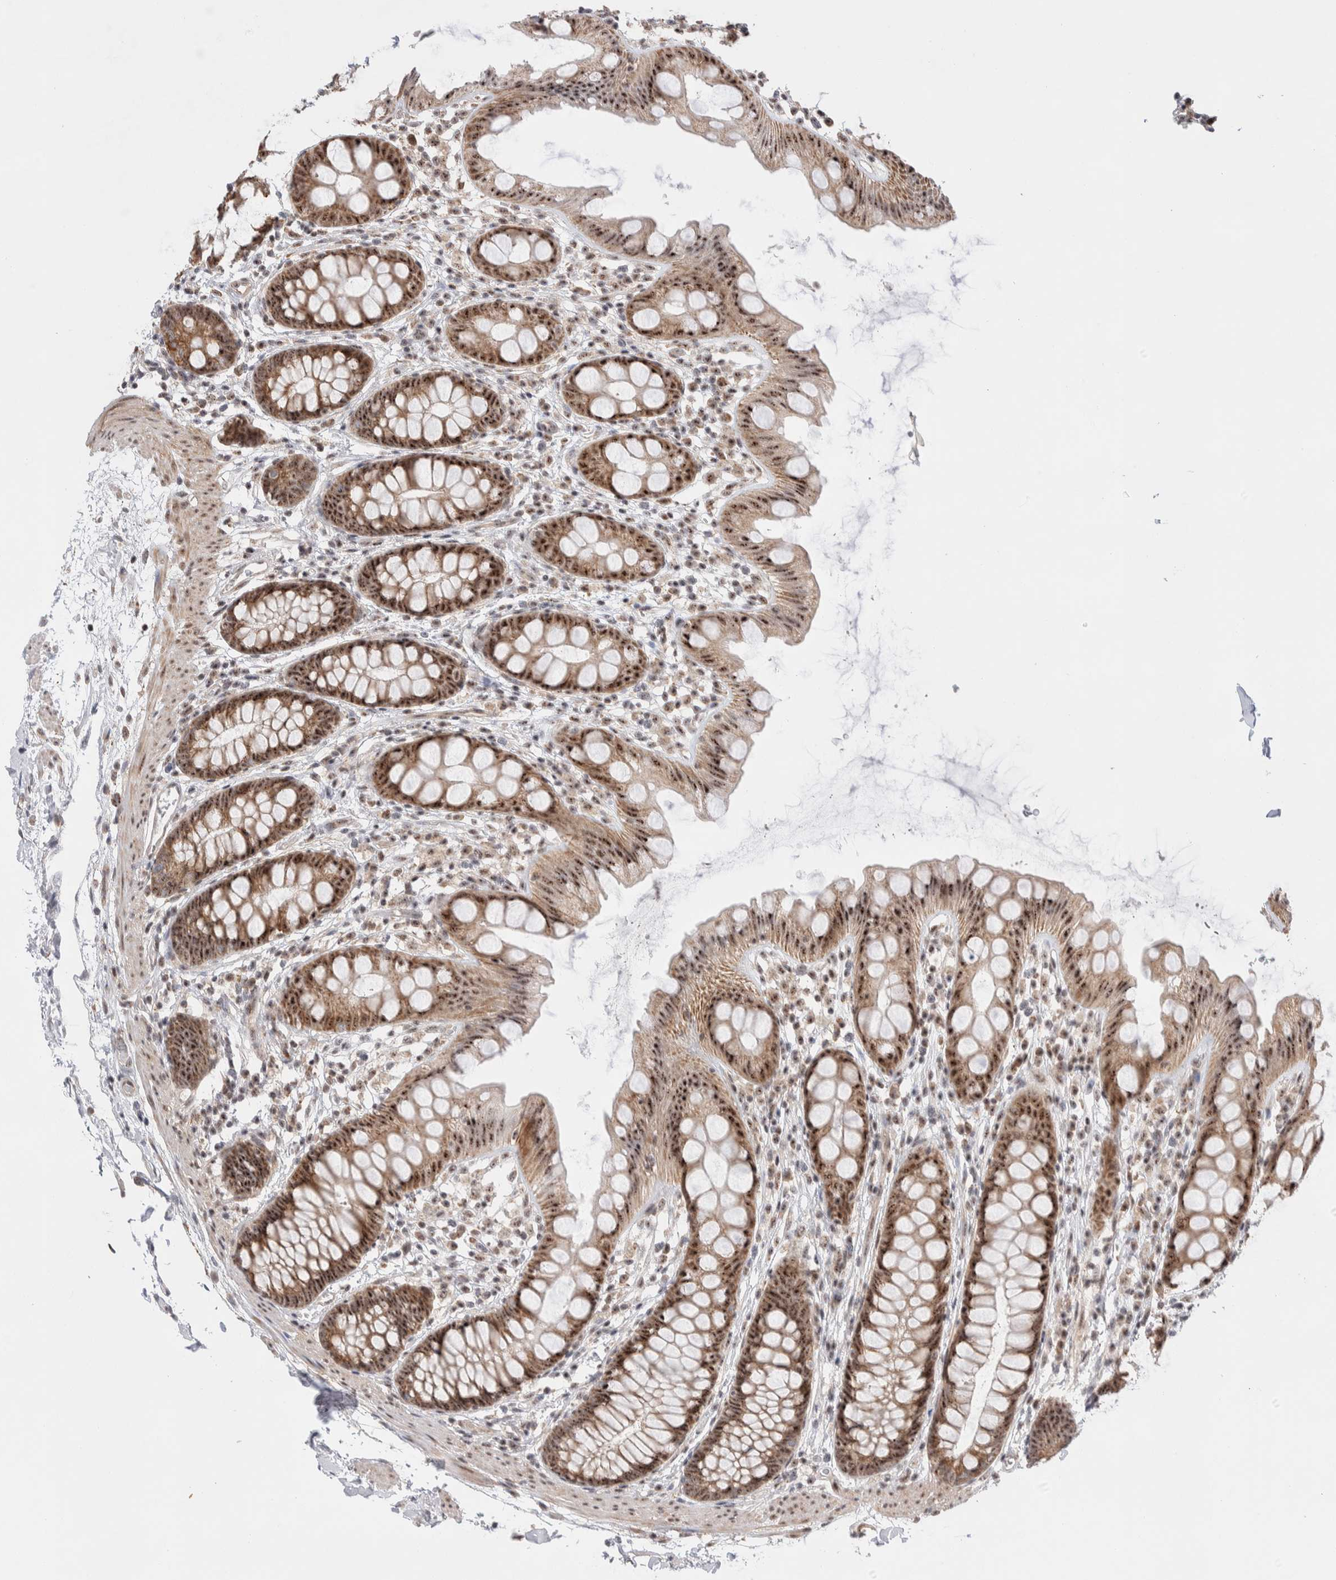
{"staining": {"intensity": "moderate", "quantity": ">75%", "location": "nuclear"}, "tissue": "rectum", "cell_type": "Glandular cells", "image_type": "normal", "snomed": [{"axis": "morphology", "description": "Normal tissue, NOS"}, {"axis": "topography", "description": "Rectum"}], "caption": "This photomicrograph displays immunohistochemistry (IHC) staining of normal human rectum, with medium moderate nuclear expression in about >75% of glandular cells.", "gene": "ZNF695", "patient": {"sex": "female", "age": 65}}